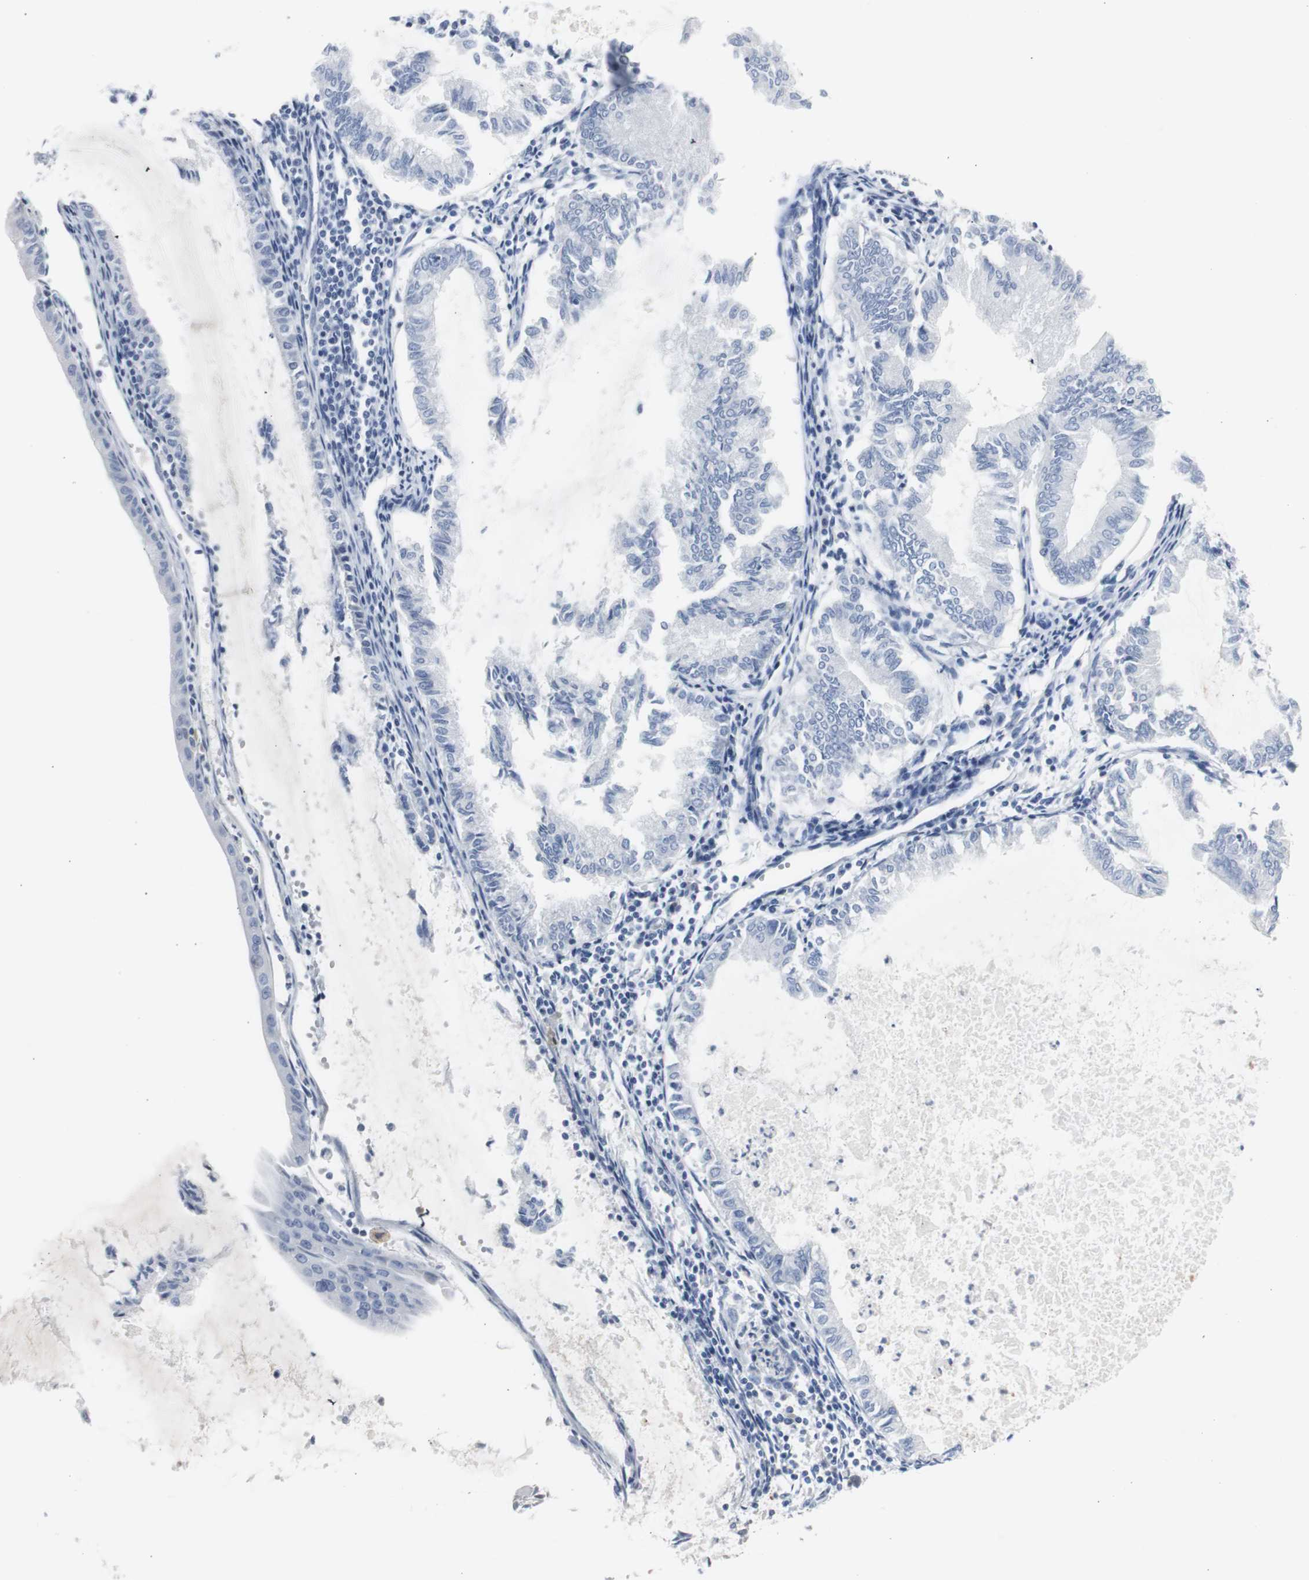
{"staining": {"intensity": "negative", "quantity": "none", "location": "none"}, "tissue": "endometrial cancer", "cell_type": "Tumor cells", "image_type": "cancer", "snomed": [{"axis": "morphology", "description": "Adenocarcinoma, NOS"}, {"axis": "topography", "description": "Endometrium"}], "caption": "Micrograph shows no protein staining in tumor cells of adenocarcinoma (endometrial) tissue. (IHC, brightfield microscopy, high magnification).", "gene": "S100A7", "patient": {"sex": "female", "age": 86}}